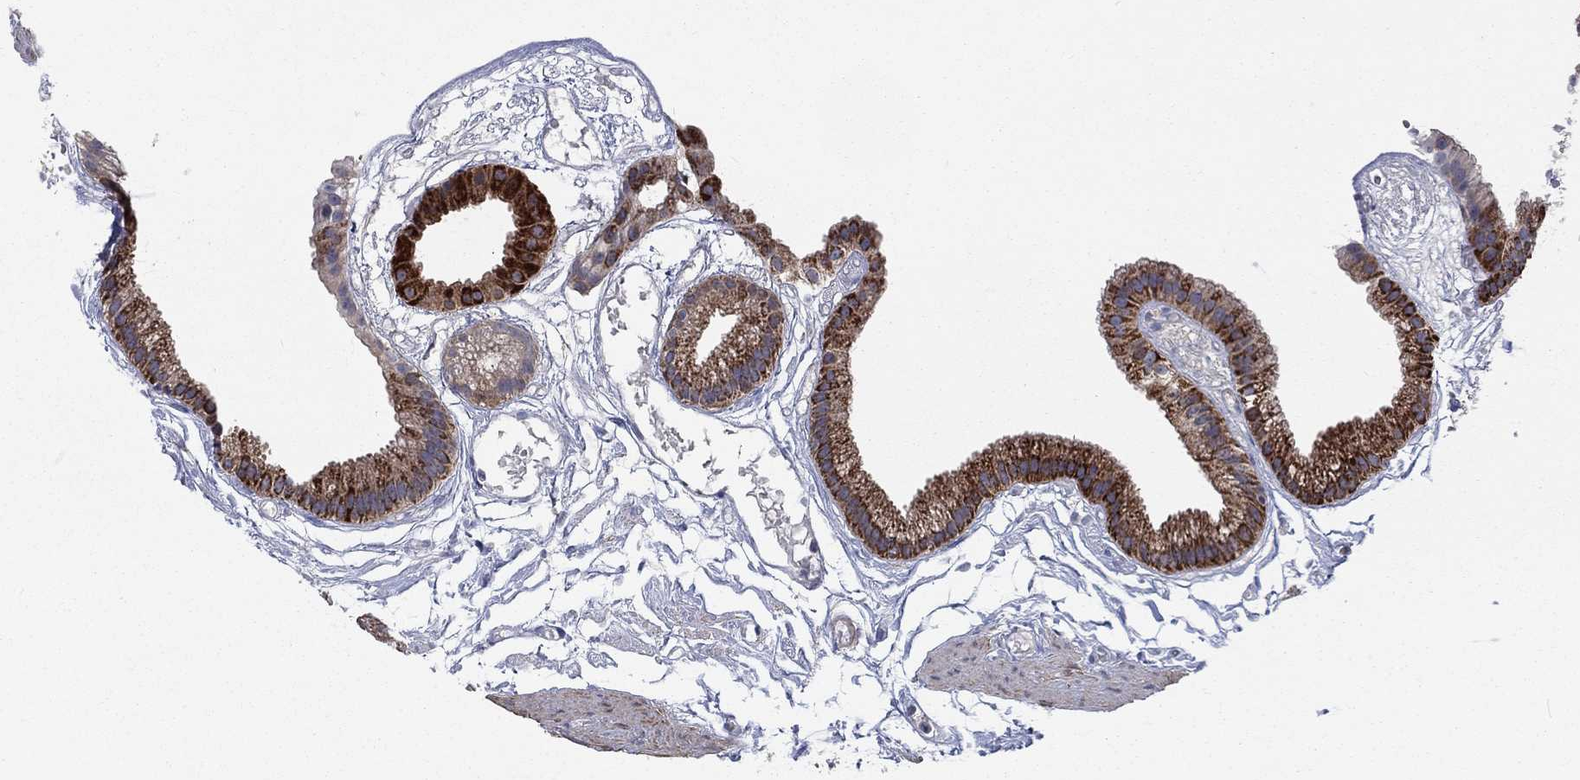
{"staining": {"intensity": "strong", "quantity": "25%-75%", "location": "cytoplasmic/membranous"}, "tissue": "gallbladder", "cell_type": "Glandular cells", "image_type": "normal", "snomed": [{"axis": "morphology", "description": "Normal tissue, NOS"}, {"axis": "topography", "description": "Gallbladder"}], "caption": "Immunohistochemical staining of normal human gallbladder demonstrates high levels of strong cytoplasmic/membranous expression in about 25%-75% of glandular cells.", "gene": "NME7", "patient": {"sex": "female", "age": 45}}